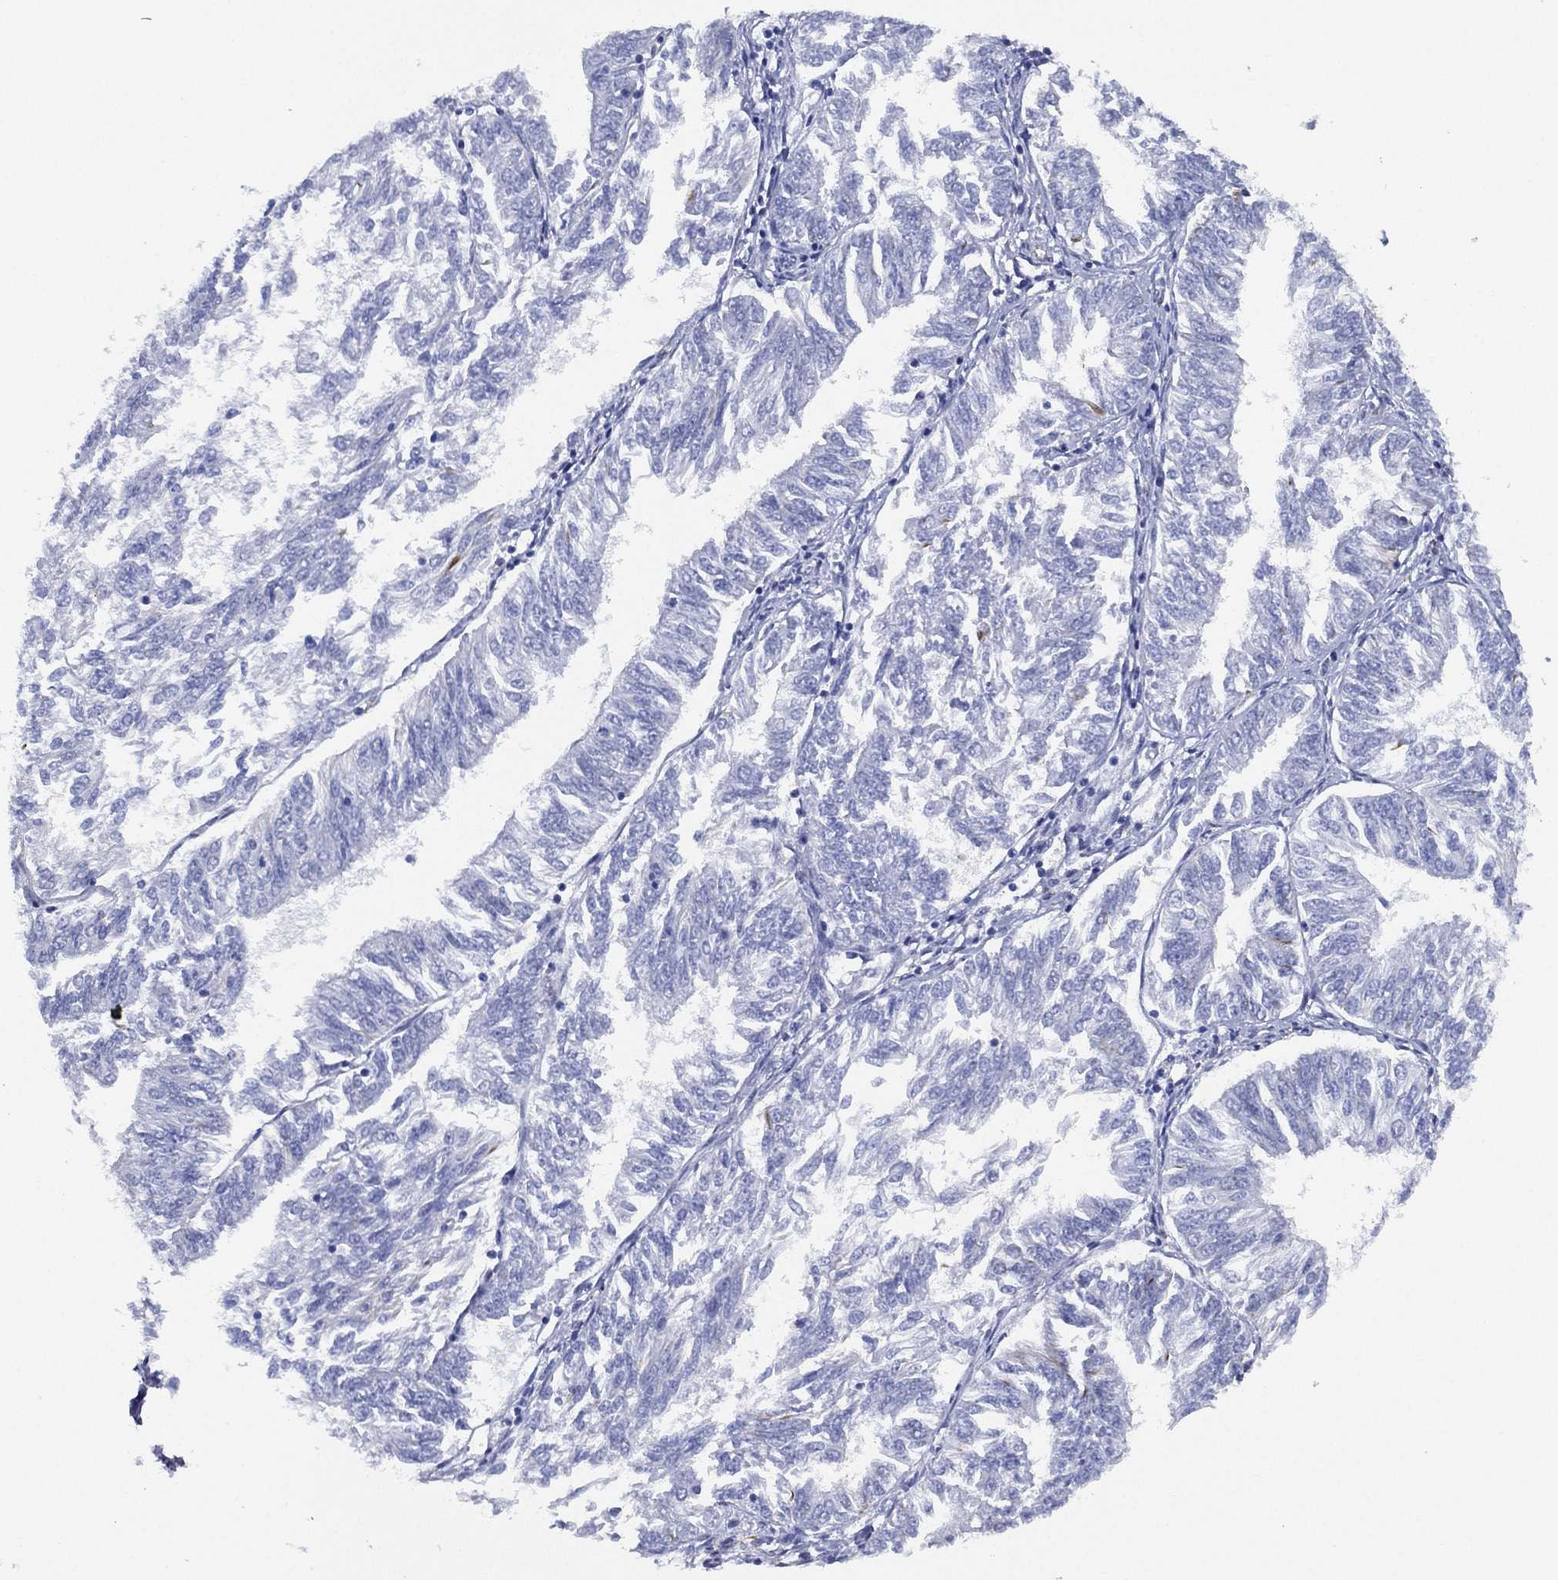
{"staining": {"intensity": "negative", "quantity": "none", "location": "none"}, "tissue": "endometrial cancer", "cell_type": "Tumor cells", "image_type": "cancer", "snomed": [{"axis": "morphology", "description": "Adenocarcinoma, NOS"}, {"axis": "topography", "description": "Endometrium"}], "caption": "High power microscopy micrograph of an immunohistochemistry (IHC) micrograph of adenocarcinoma (endometrial), revealing no significant expression in tumor cells. (Immunohistochemistry, brightfield microscopy, high magnification).", "gene": "MAS1", "patient": {"sex": "female", "age": 58}}